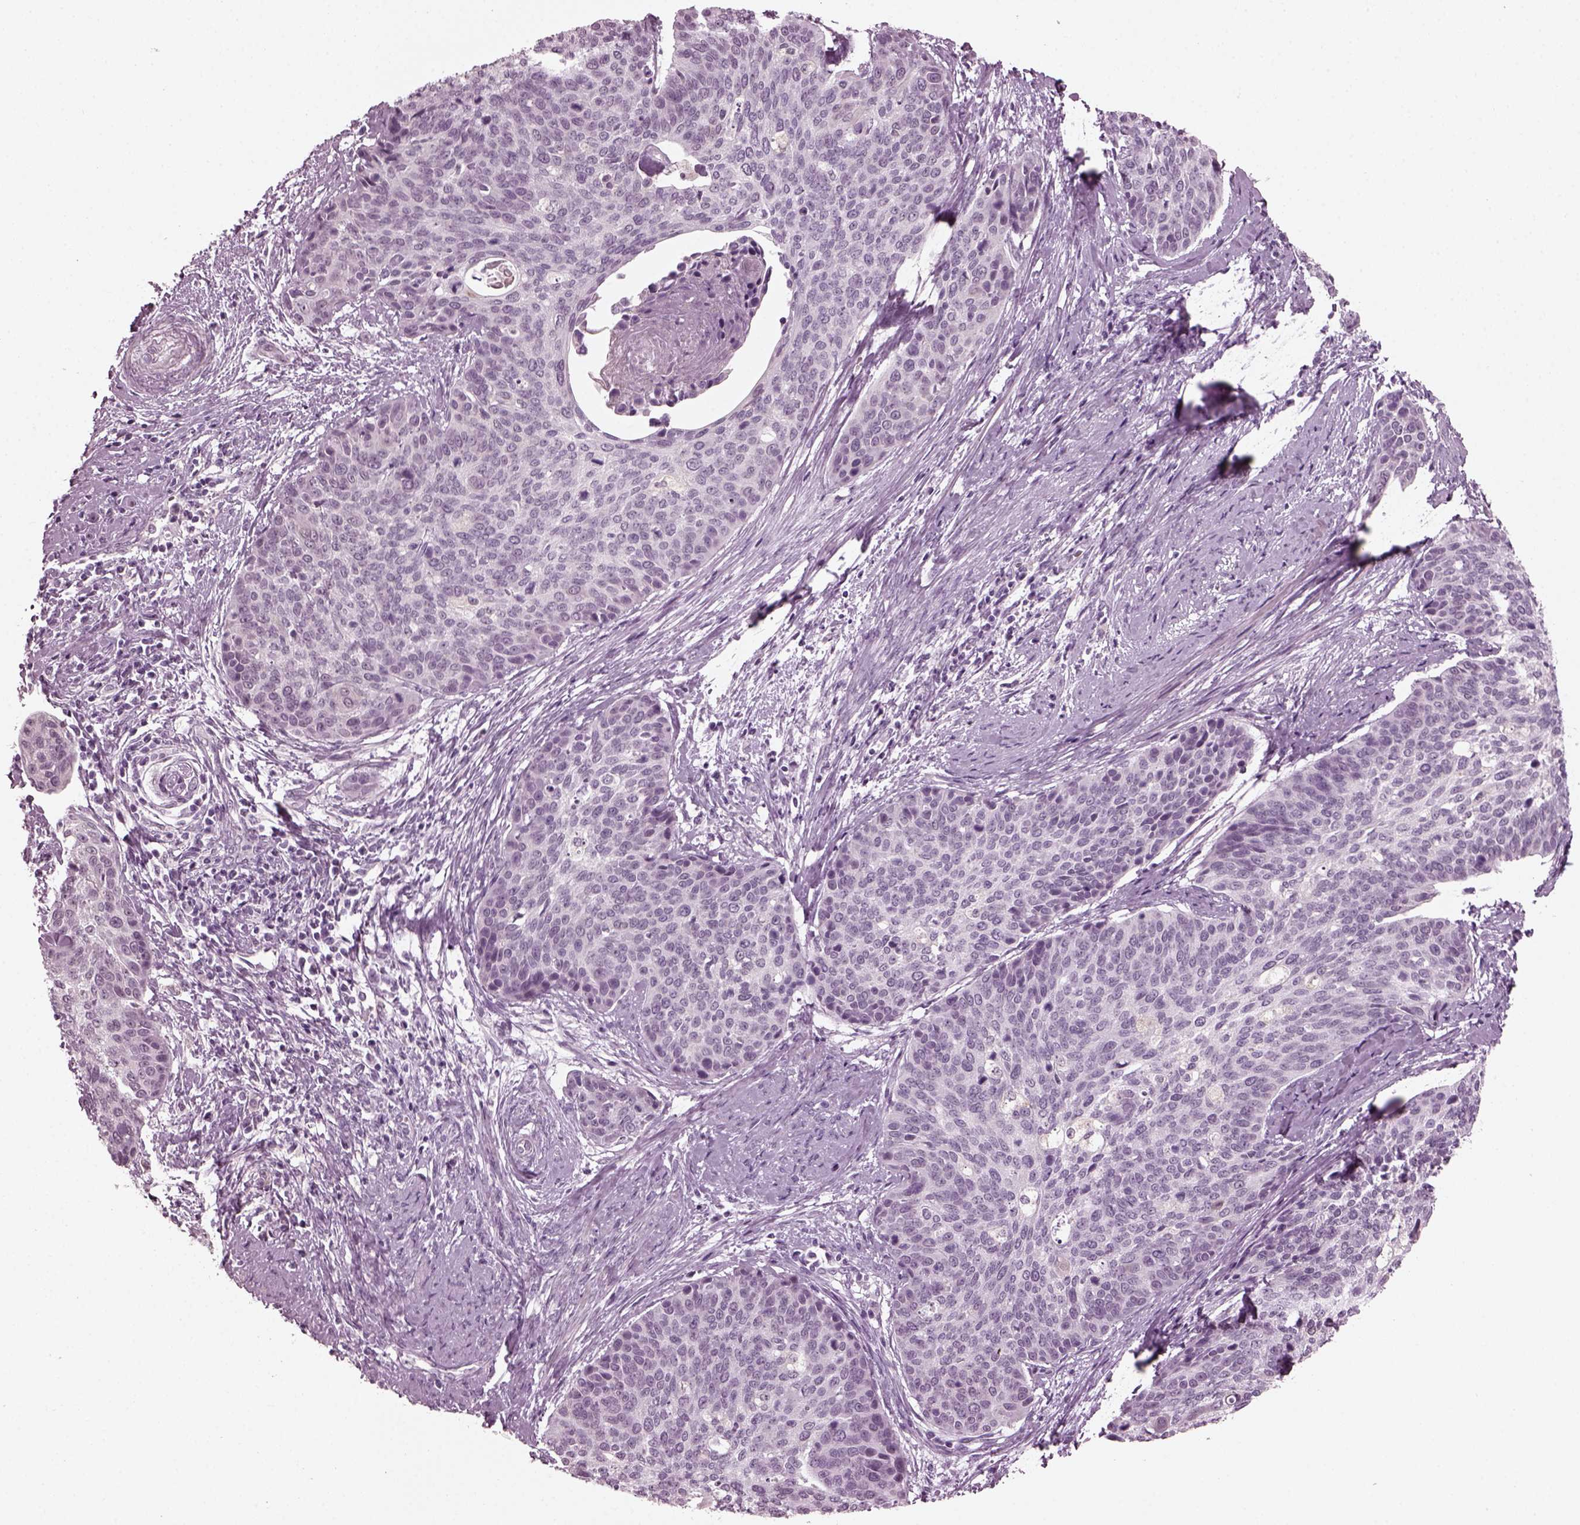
{"staining": {"intensity": "negative", "quantity": "none", "location": "none"}, "tissue": "cervical cancer", "cell_type": "Tumor cells", "image_type": "cancer", "snomed": [{"axis": "morphology", "description": "Squamous cell carcinoma, NOS"}, {"axis": "topography", "description": "Cervix"}], "caption": "Immunohistochemical staining of cervical squamous cell carcinoma displays no significant staining in tumor cells. (Immunohistochemistry, brightfield microscopy, high magnification).", "gene": "SLC6A17", "patient": {"sex": "female", "age": 69}}